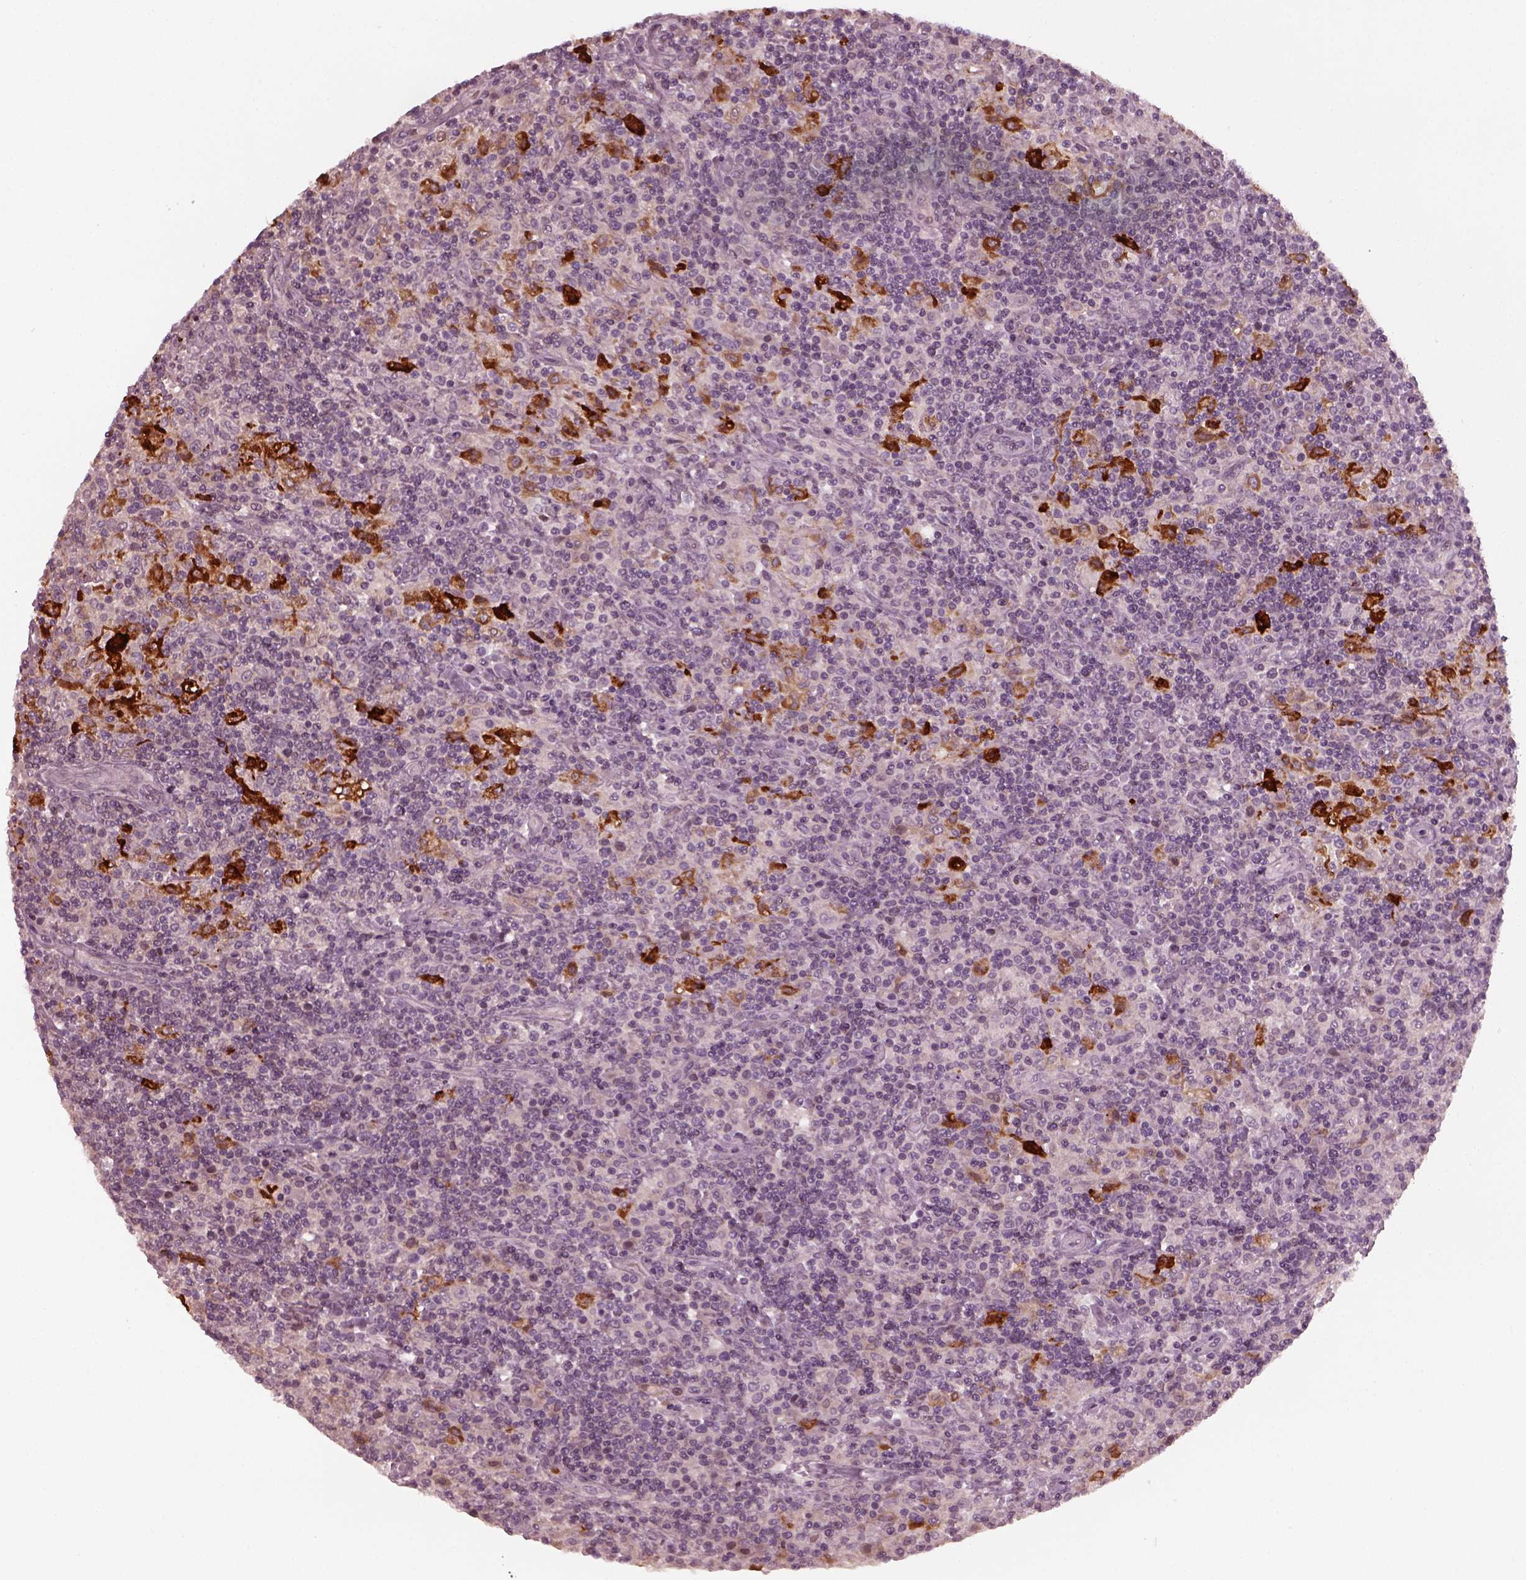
{"staining": {"intensity": "moderate", "quantity": "<25%", "location": "cytoplasmic/membranous"}, "tissue": "lymphoma", "cell_type": "Tumor cells", "image_type": "cancer", "snomed": [{"axis": "morphology", "description": "Hodgkin's disease, NOS"}, {"axis": "topography", "description": "Lymph node"}], "caption": "DAB immunohistochemical staining of human Hodgkin's disease exhibits moderate cytoplasmic/membranous protein staining in approximately <25% of tumor cells.", "gene": "CHIT1", "patient": {"sex": "male", "age": 70}}